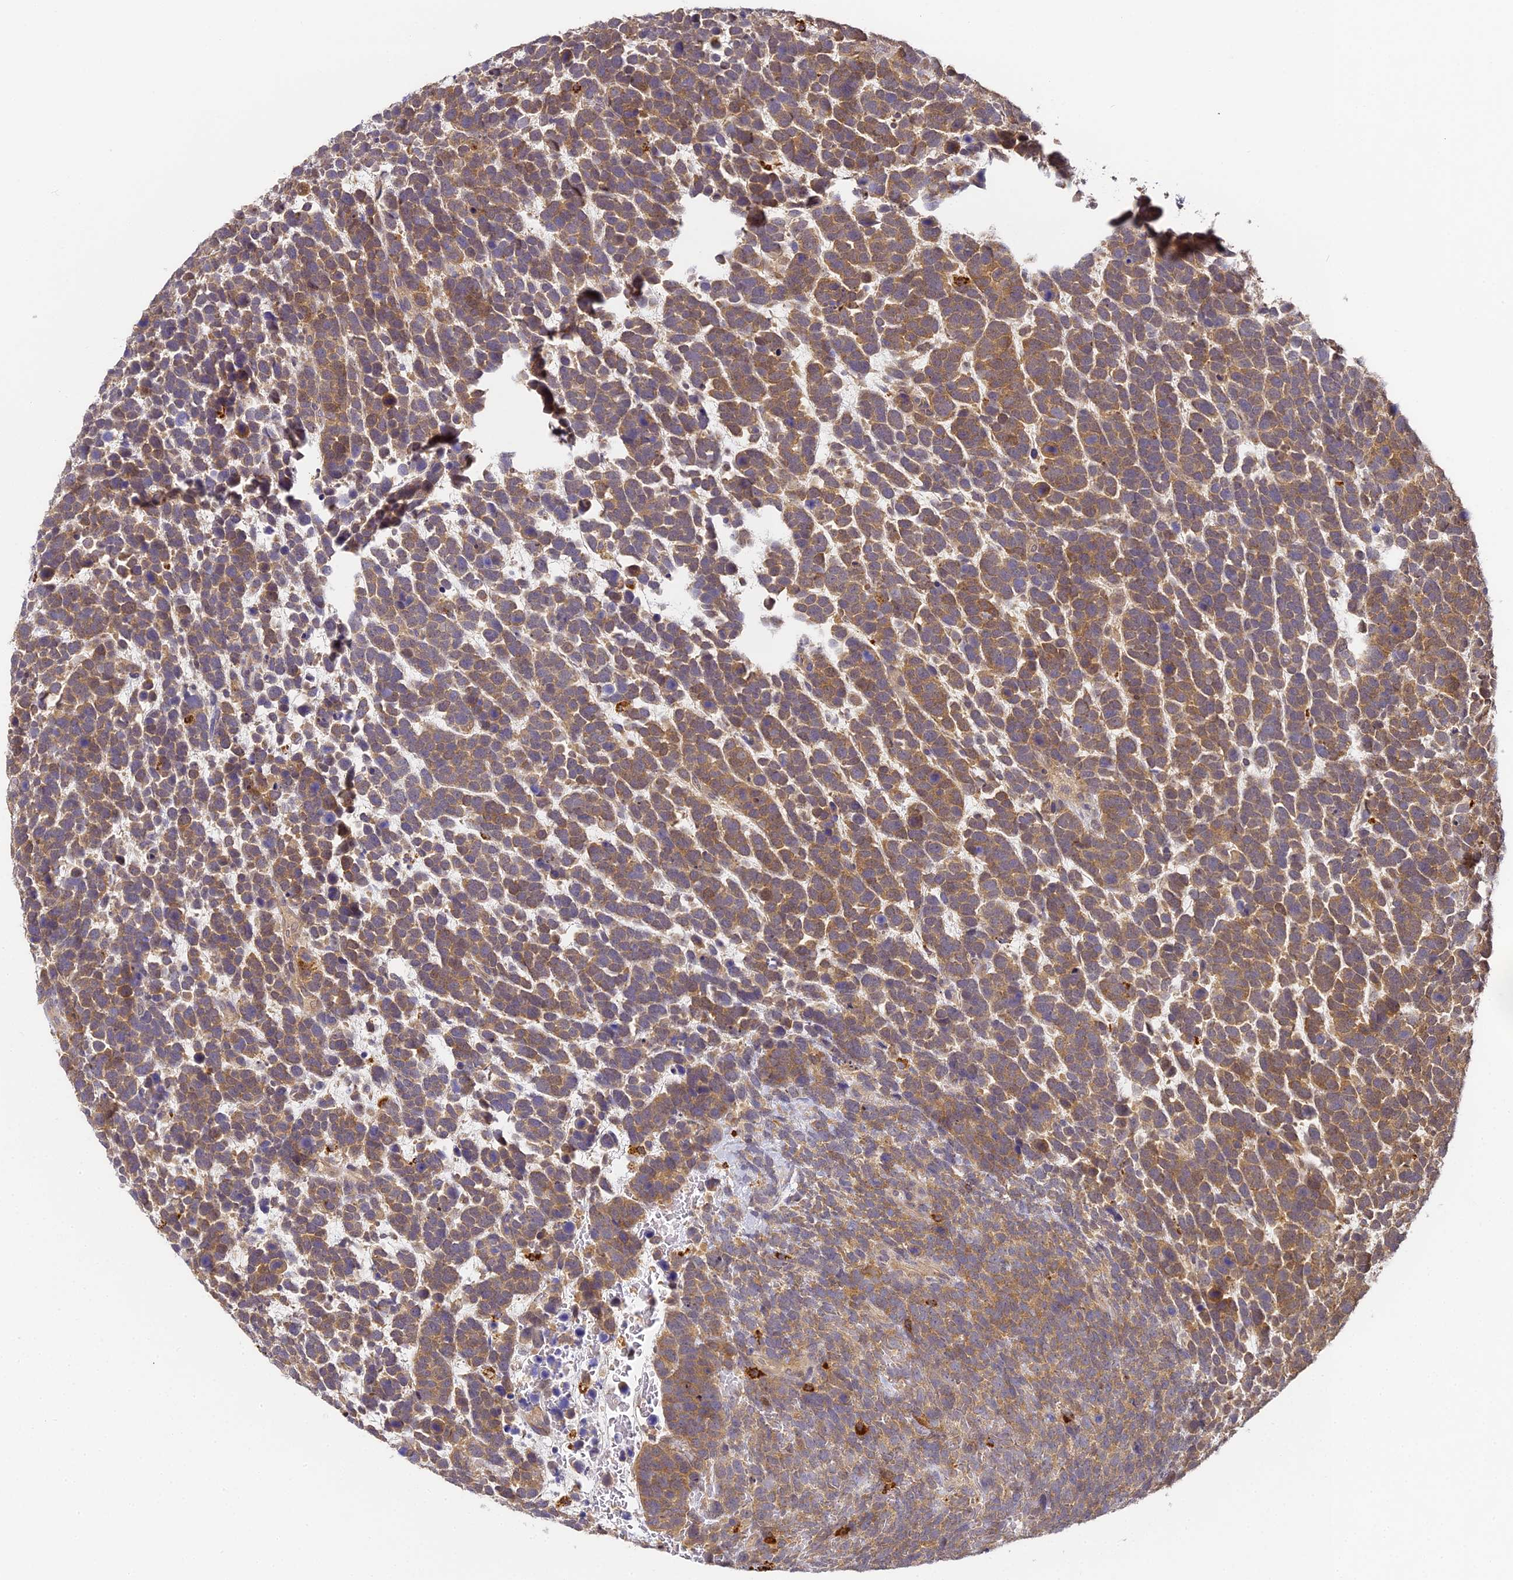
{"staining": {"intensity": "moderate", "quantity": ">75%", "location": "cytoplasmic/membranous"}, "tissue": "urothelial cancer", "cell_type": "Tumor cells", "image_type": "cancer", "snomed": [{"axis": "morphology", "description": "Urothelial carcinoma, High grade"}, {"axis": "topography", "description": "Urinary bladder"}], "caption": "Immunohistochemistry (IHC) histopathology image of neoplastic tissue: high-grade urothelial carcinoma stained using immunohistochemistry shows medium levels of moderate protein expression localized specifically in the cytoplasmic/membranous of tumor cells, appearing as a cytoplasmic/membranous brown color.", "gene": "YAE1", "patient": {"sex": "female", "age": 82}}